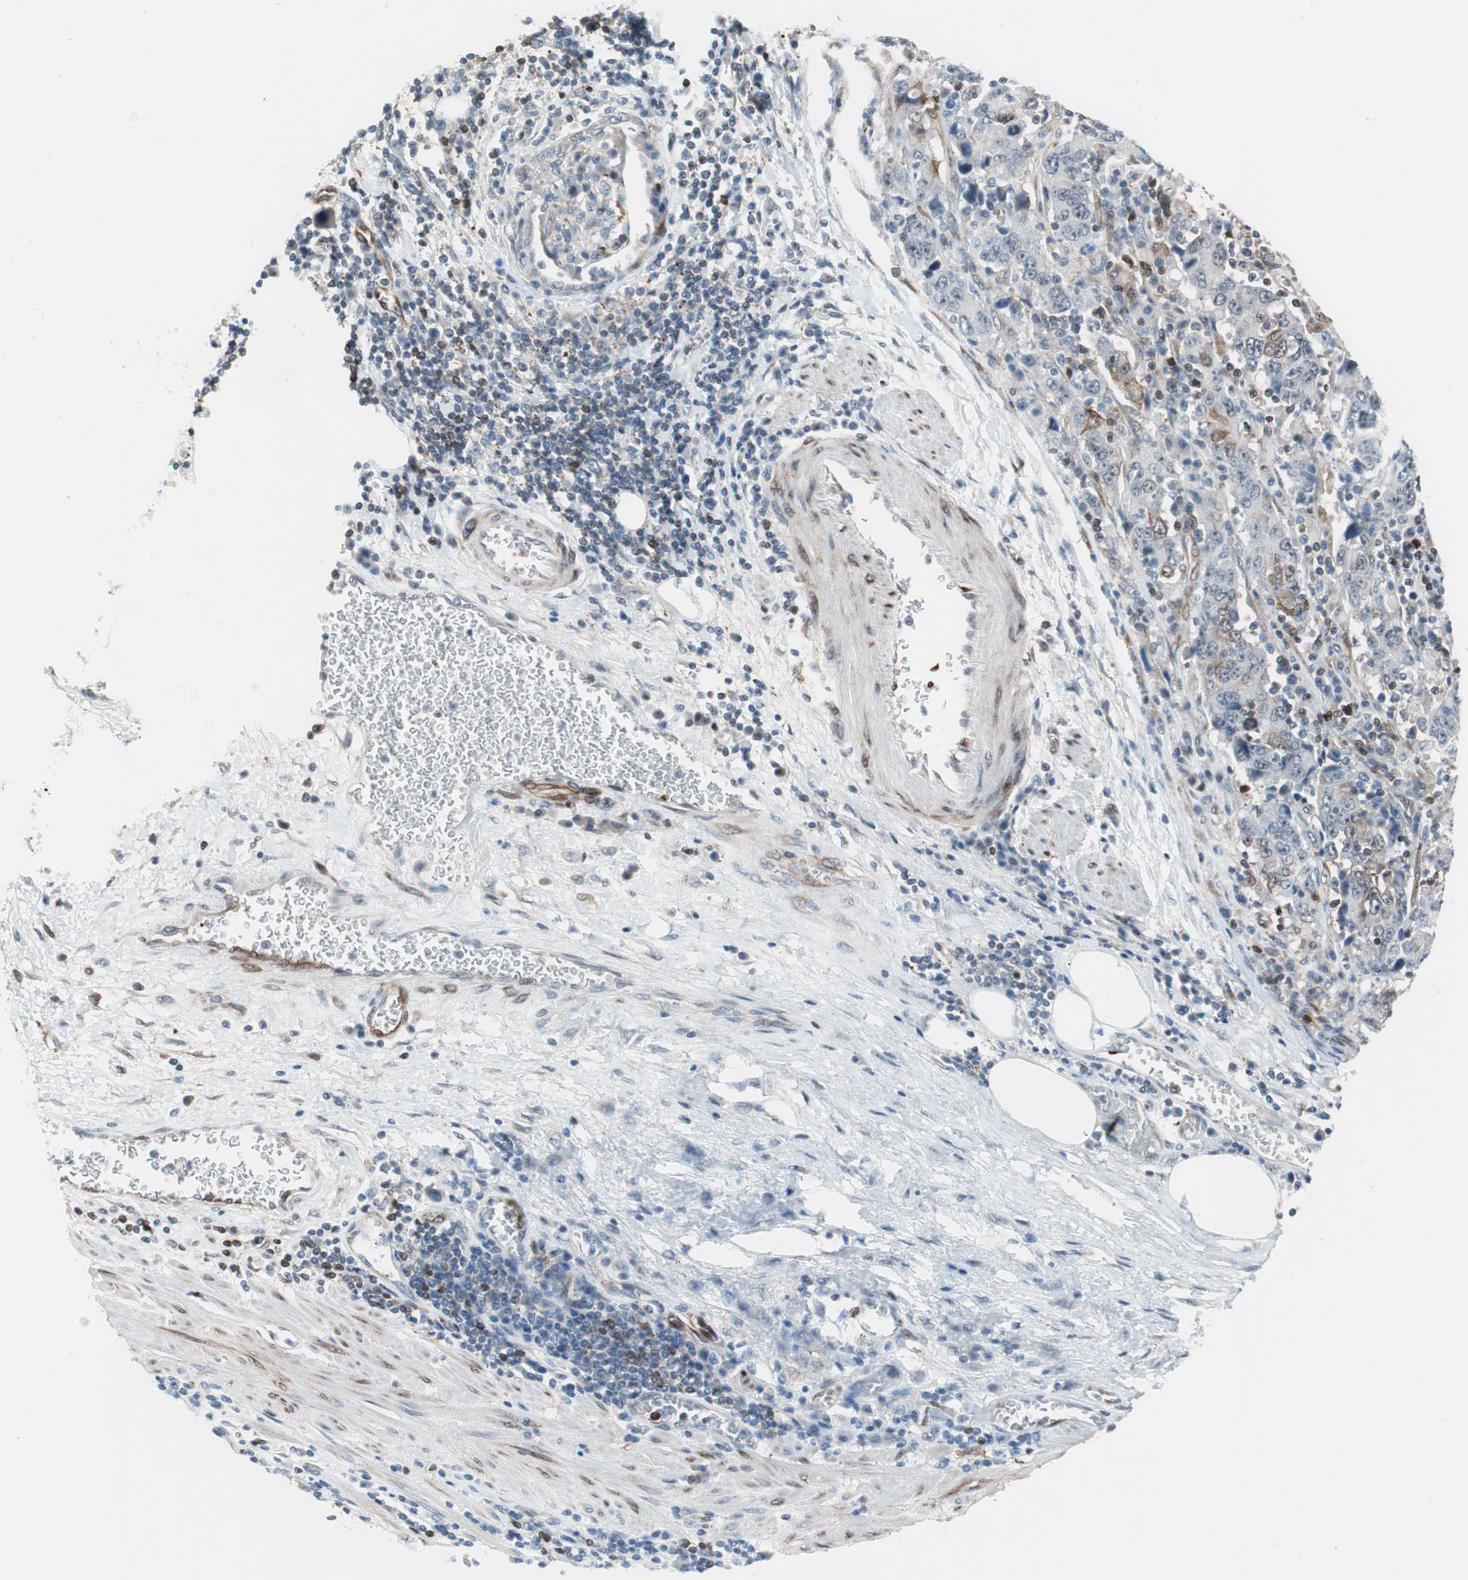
{"staining": {"intensity": "moderate", "quantity": "<25%", "location": "cytoplasmic/membranous"}, "tissue": "stomach cancer", "cell_type": "Tumor cells", "image_type": "cancer", "snomed": [{"axis": "morphology", "description": "Normal tissue, NOS"}, {"axis": "morphology", "description": "Adenocarcinoma, NOS"}, {"axis": "topography", "description": "Stomach, upper"}, {"axis": "topography", "description": "Stomach"}], "caption": "Protein expression analysis of stomach cancer (adenocarcinoma) displays moderate cytoplasmic/membranous expression in approximately <25% of tumor cells. (DAB IHC, brown staining for protein, blue staining for nuclei).", "gene": "ZNF512B", "patient": {"sex": "male", "age": 59}}